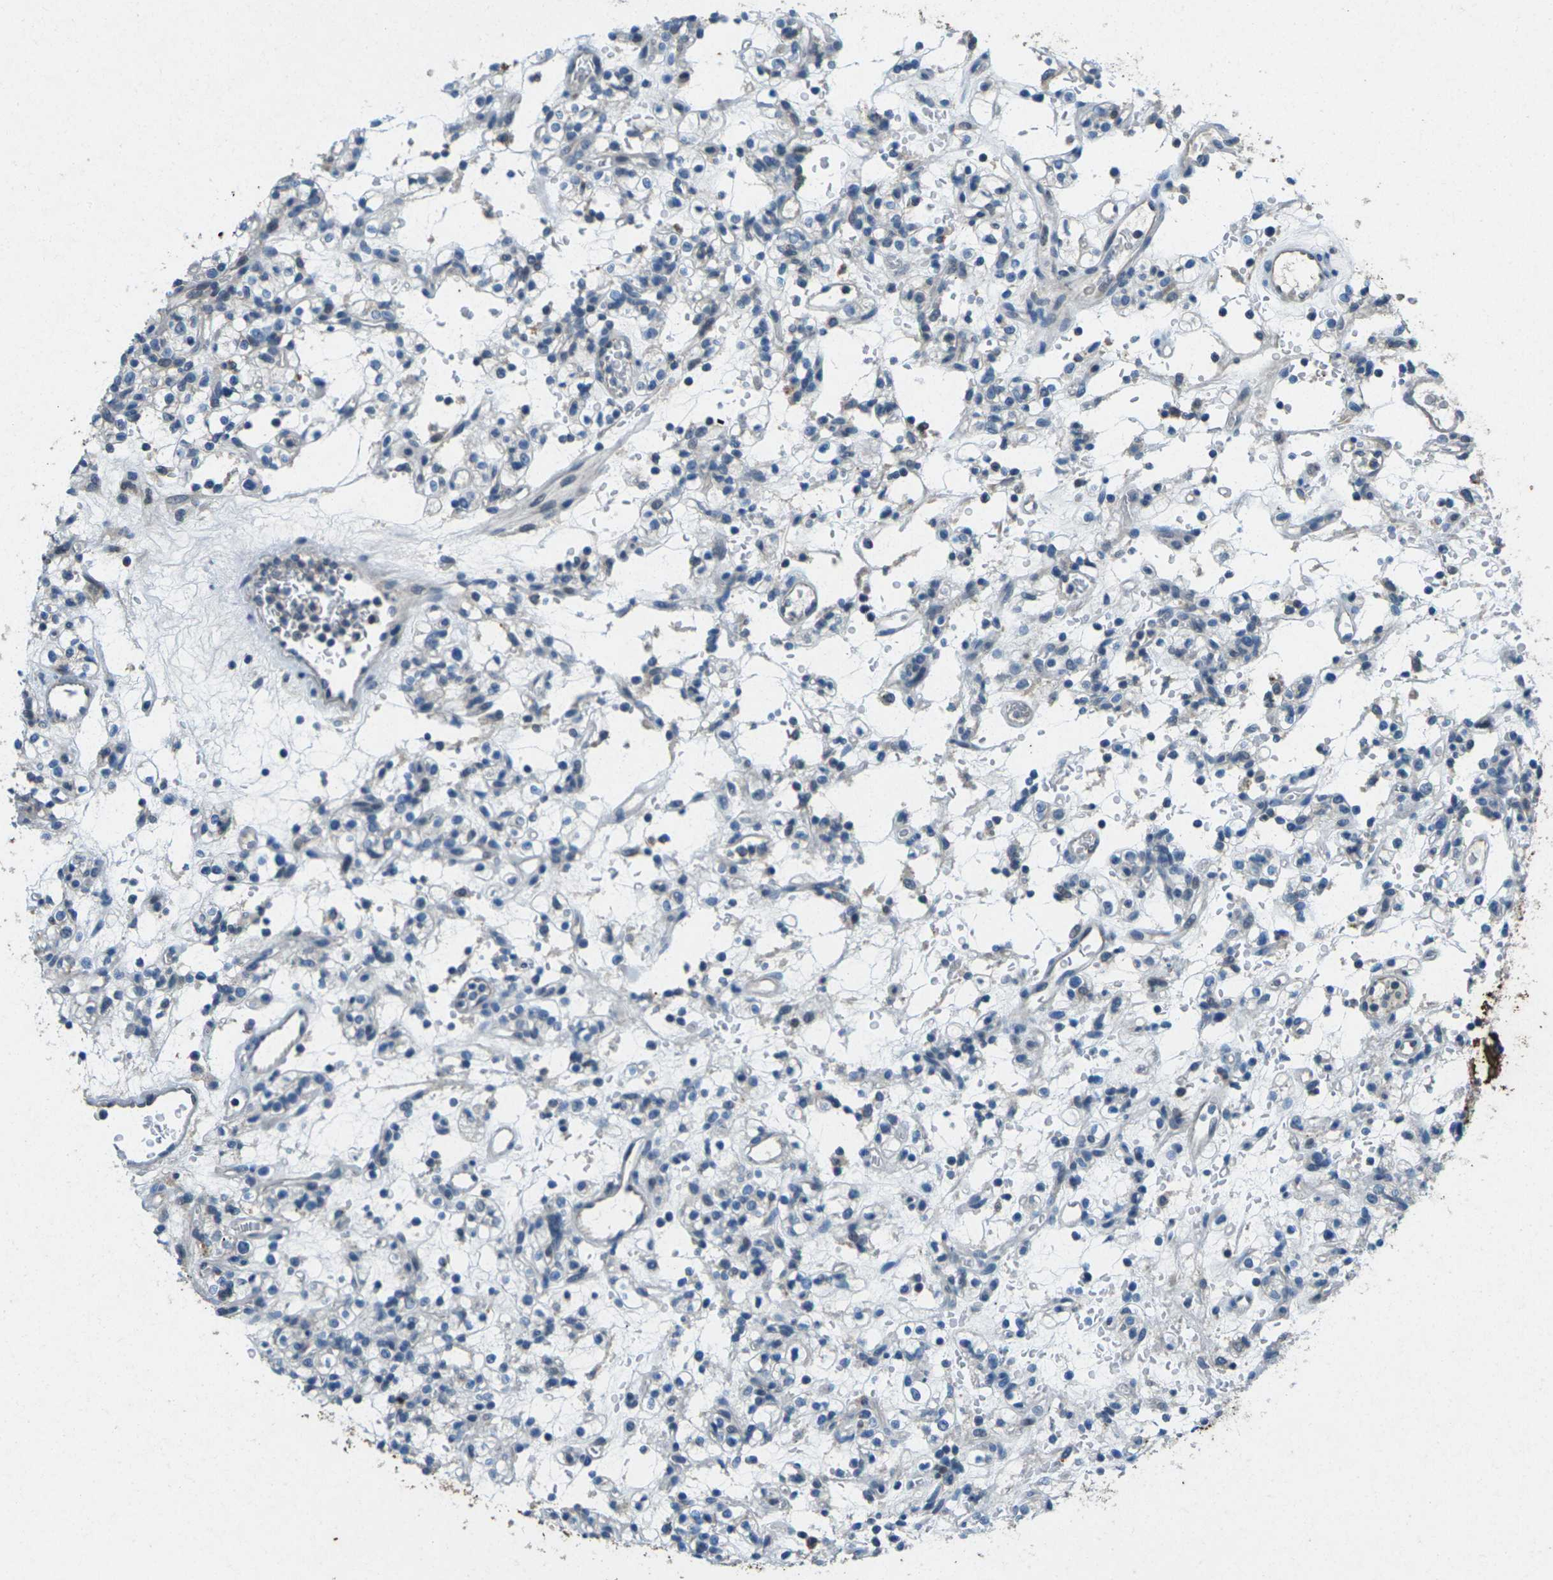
{"staining": {"intensity": "negative", "quantity": "none", "location": "none"}, "tissue": "renal cancer", "cell_type": "Tumor cells", "image_type": "cancer", "snomed": [{"axis": "morphology", "description": "Normal tissue, NOS"}, {"axis": "morphology", "description": "Adenocarcinoma, NOS"}, {"axis": "topography", "description": "Kidney"}], "caption": "A micrograph of renal cancer stained for a protein displays no brown staining in tumor cells.", "gene": "SIGLEC14", "patient": {"sex": "female", "age": 72}}